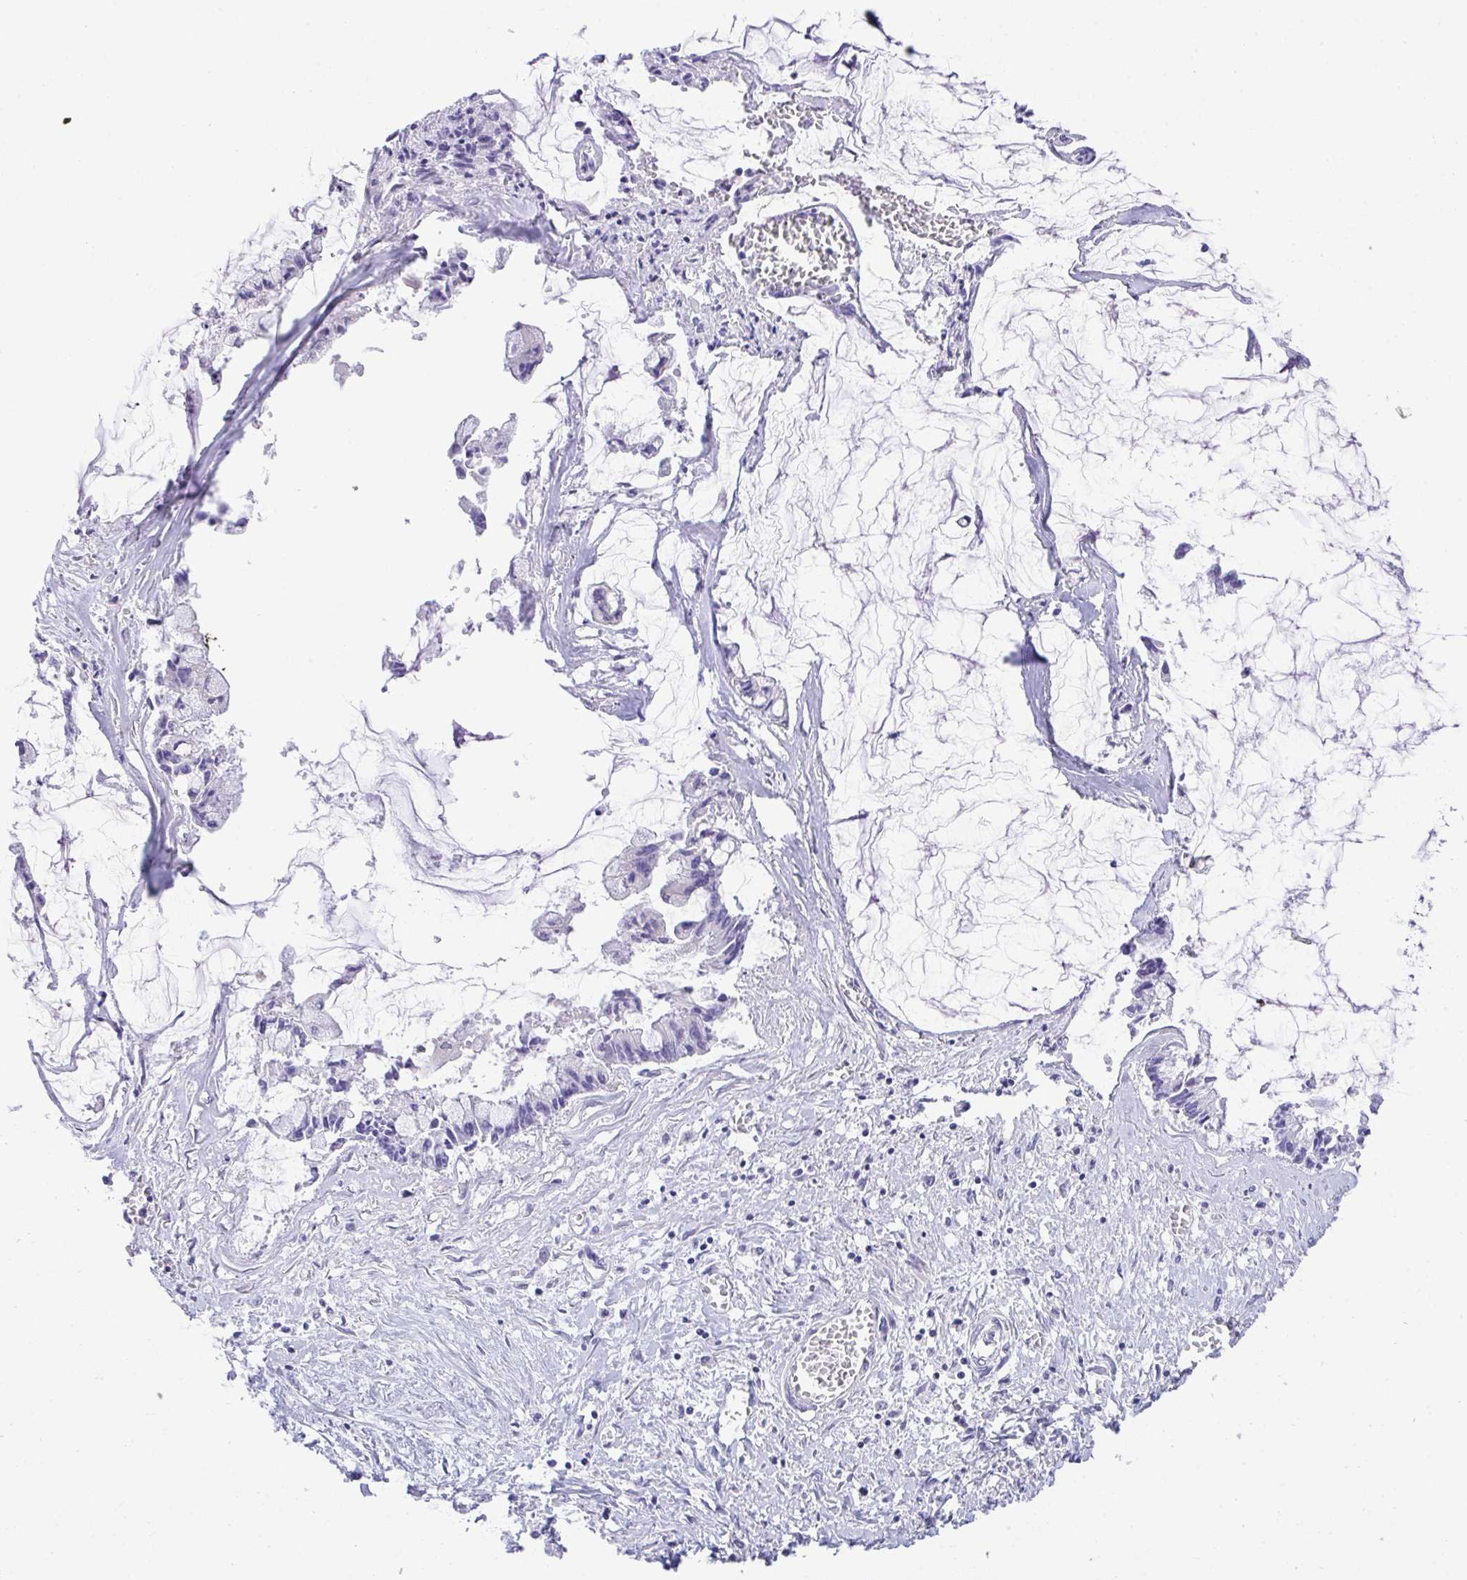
{"staining": {"intensity": "negative", "quantity": "none", "location": "none"}, "tissue": "ovarian cancer", "cell_type": "Tumor cells", "image_type": "cancer", "snomed": [{"axis": "morphology", "description": "Cystadenocarcinoma, mucinous, NOS"}, {"axis": "topography", "description": "Ovary"}], "caption": "Human ovarian mucinous cystadenocarcinoma stained for a protein using immunohistochemistry (IHC) exhibits no expression in tumor cells.", "gene": "TMEM106B", "patient": {"sex": "female", "age": 90}}